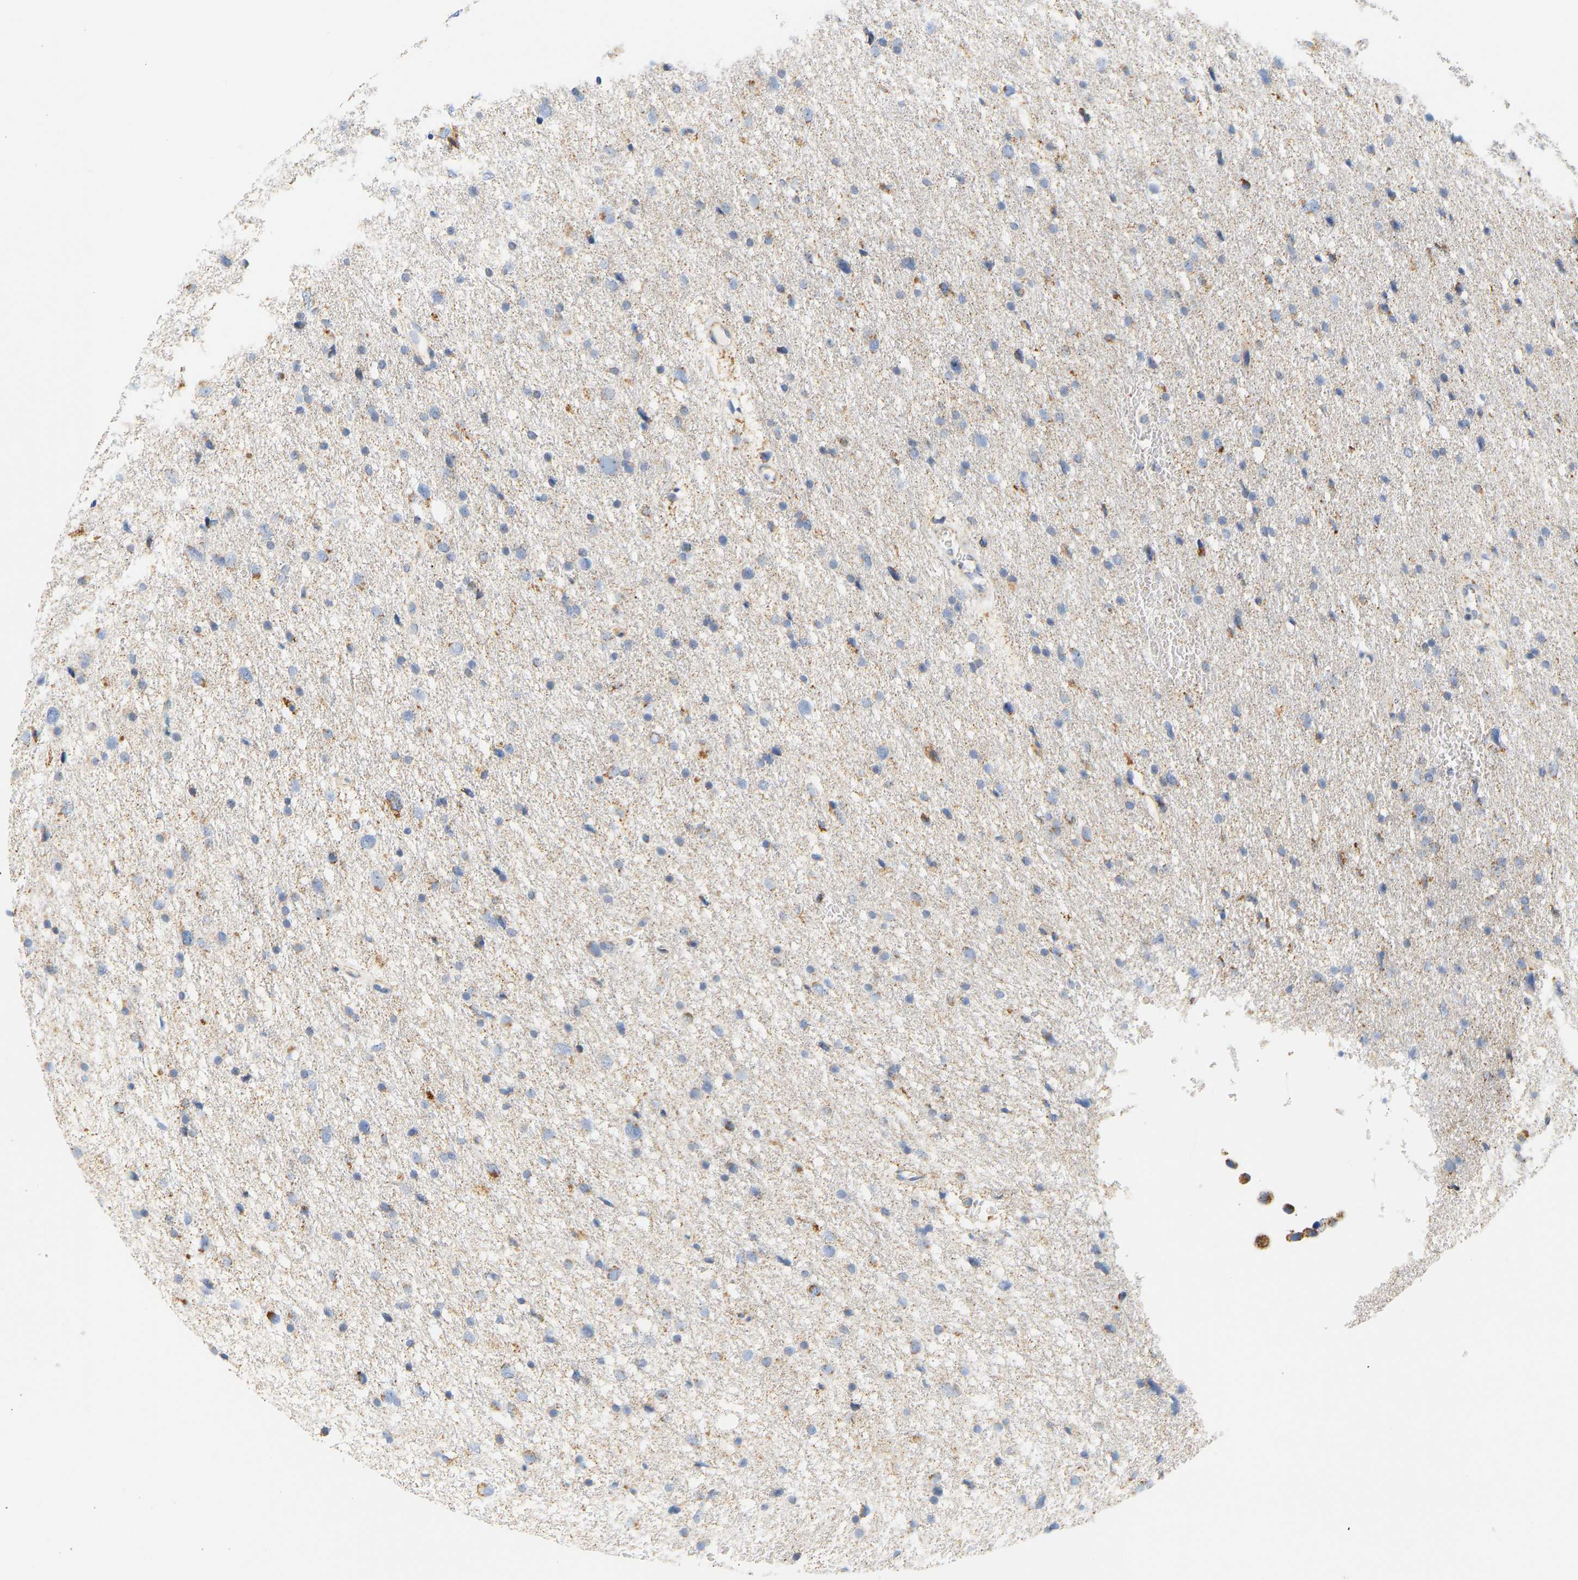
{"staining": {"intensity": "moderate", "quantity": "25%-75%", "location": "cytoplasmic/membranous"}, "tissue": "glioma", "cell_type": "Tumor cells", "image_type": "cancer", "snomed": [{"axis": "morphology", "description": "Glioma, malignant, Low grade"}, {"axis": "topography", "description": "Brain"}], "caption": "A brown stain highlights moderate cytoplasmic/membranous positivity of a protein in human malignant glioma (low-grade) tumor cells.", "gene": "GRPEL2", "patient": {"sex": "female", "age": 37}}